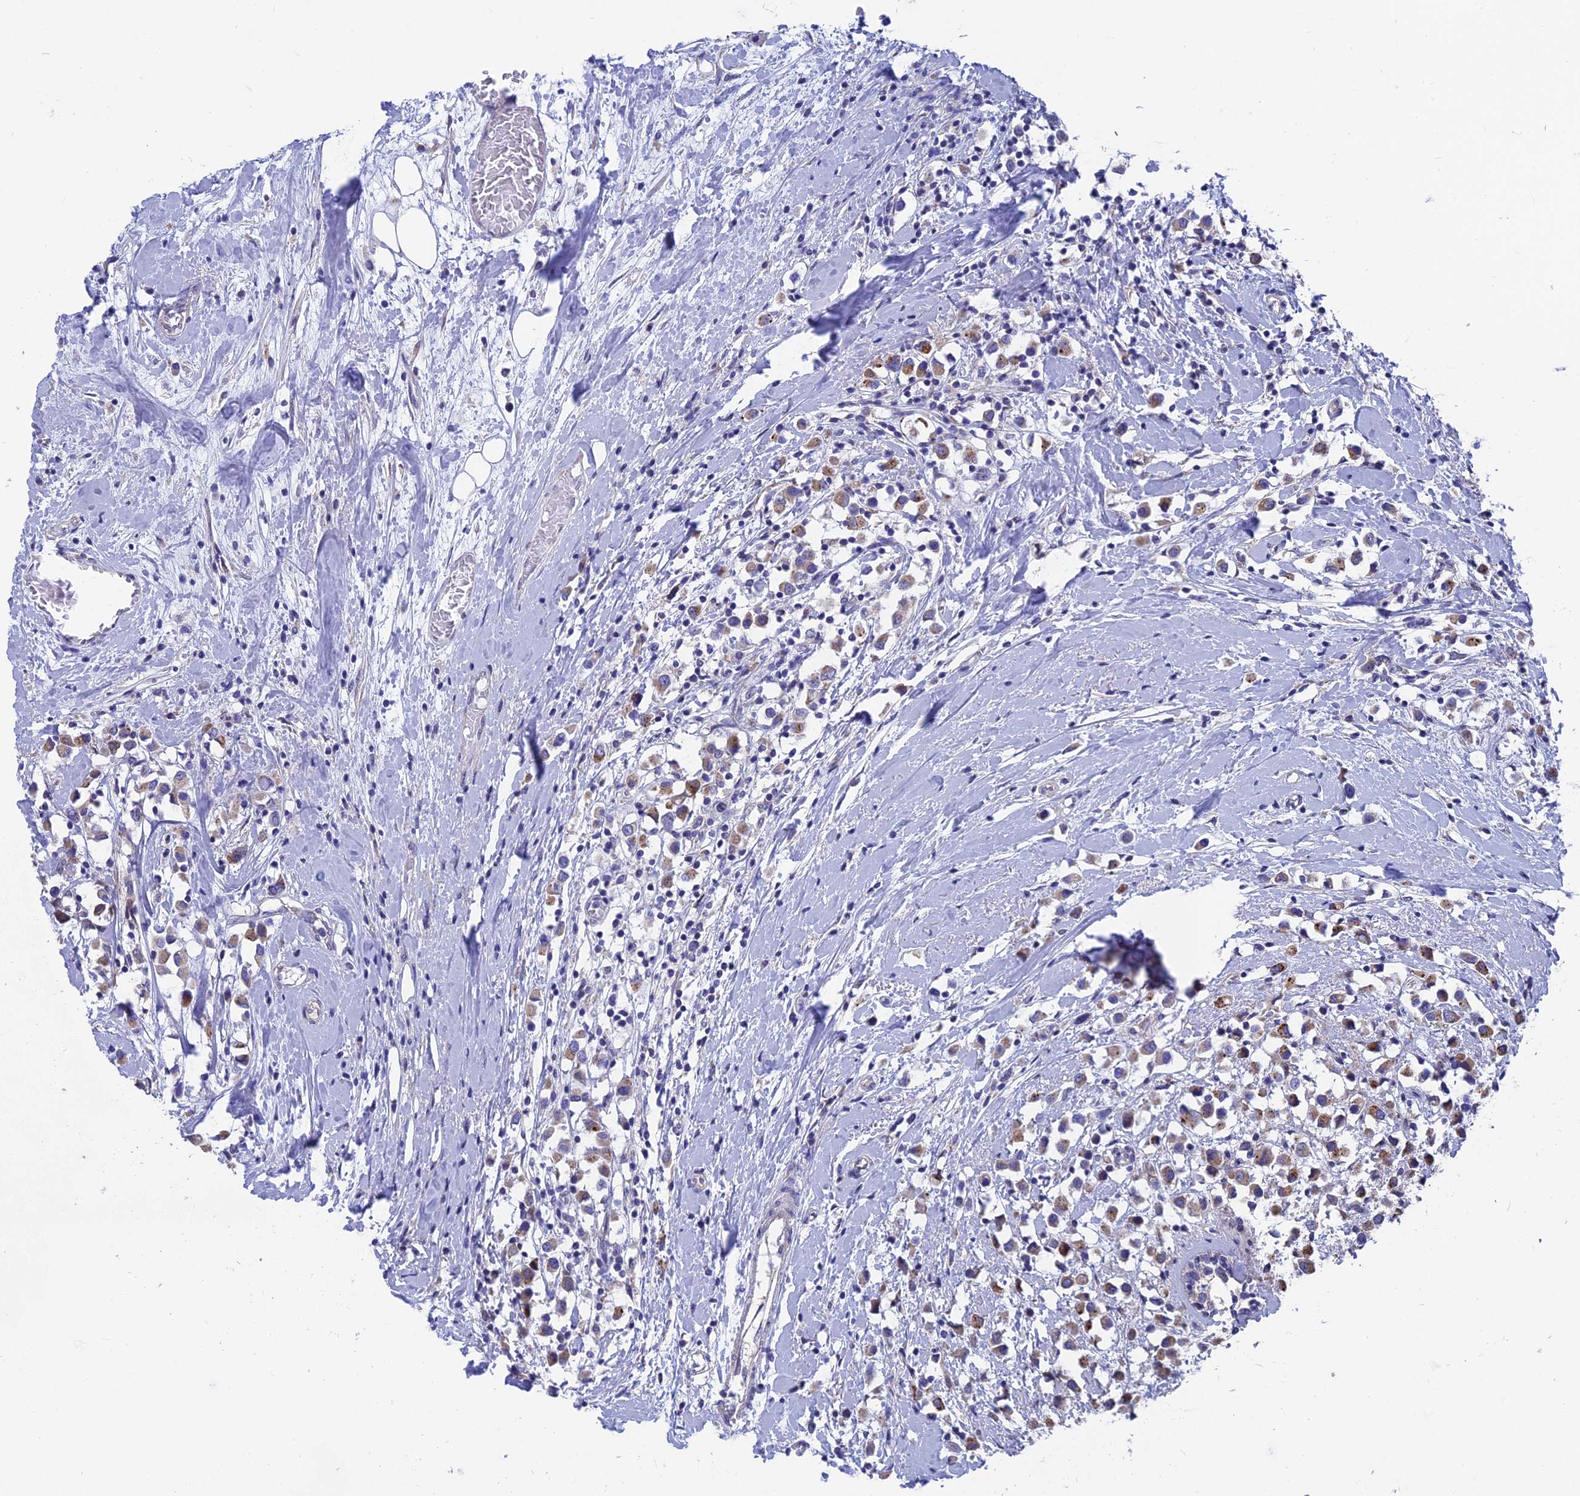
{"staining": {"intensity": "moderate", "quantity": ">75%", "location": "cytoplasmic/membranous"}, "tissue": "breast cancer", "cell_type": "Tumor cells", "image_type": "cancer", "snomed": [{"axis": "morphology", "description": "Duct carcinoma"}, {"axis": "topography", "description": "Breast"}], "caption": "Breast cancer tissue shows moderate cytoplasmic/membranous staining in about >75% of tumor cells, visualized by immunohistochemistry.", "gene": "AK4", "patient": {"sex": "female", "age": 61}}